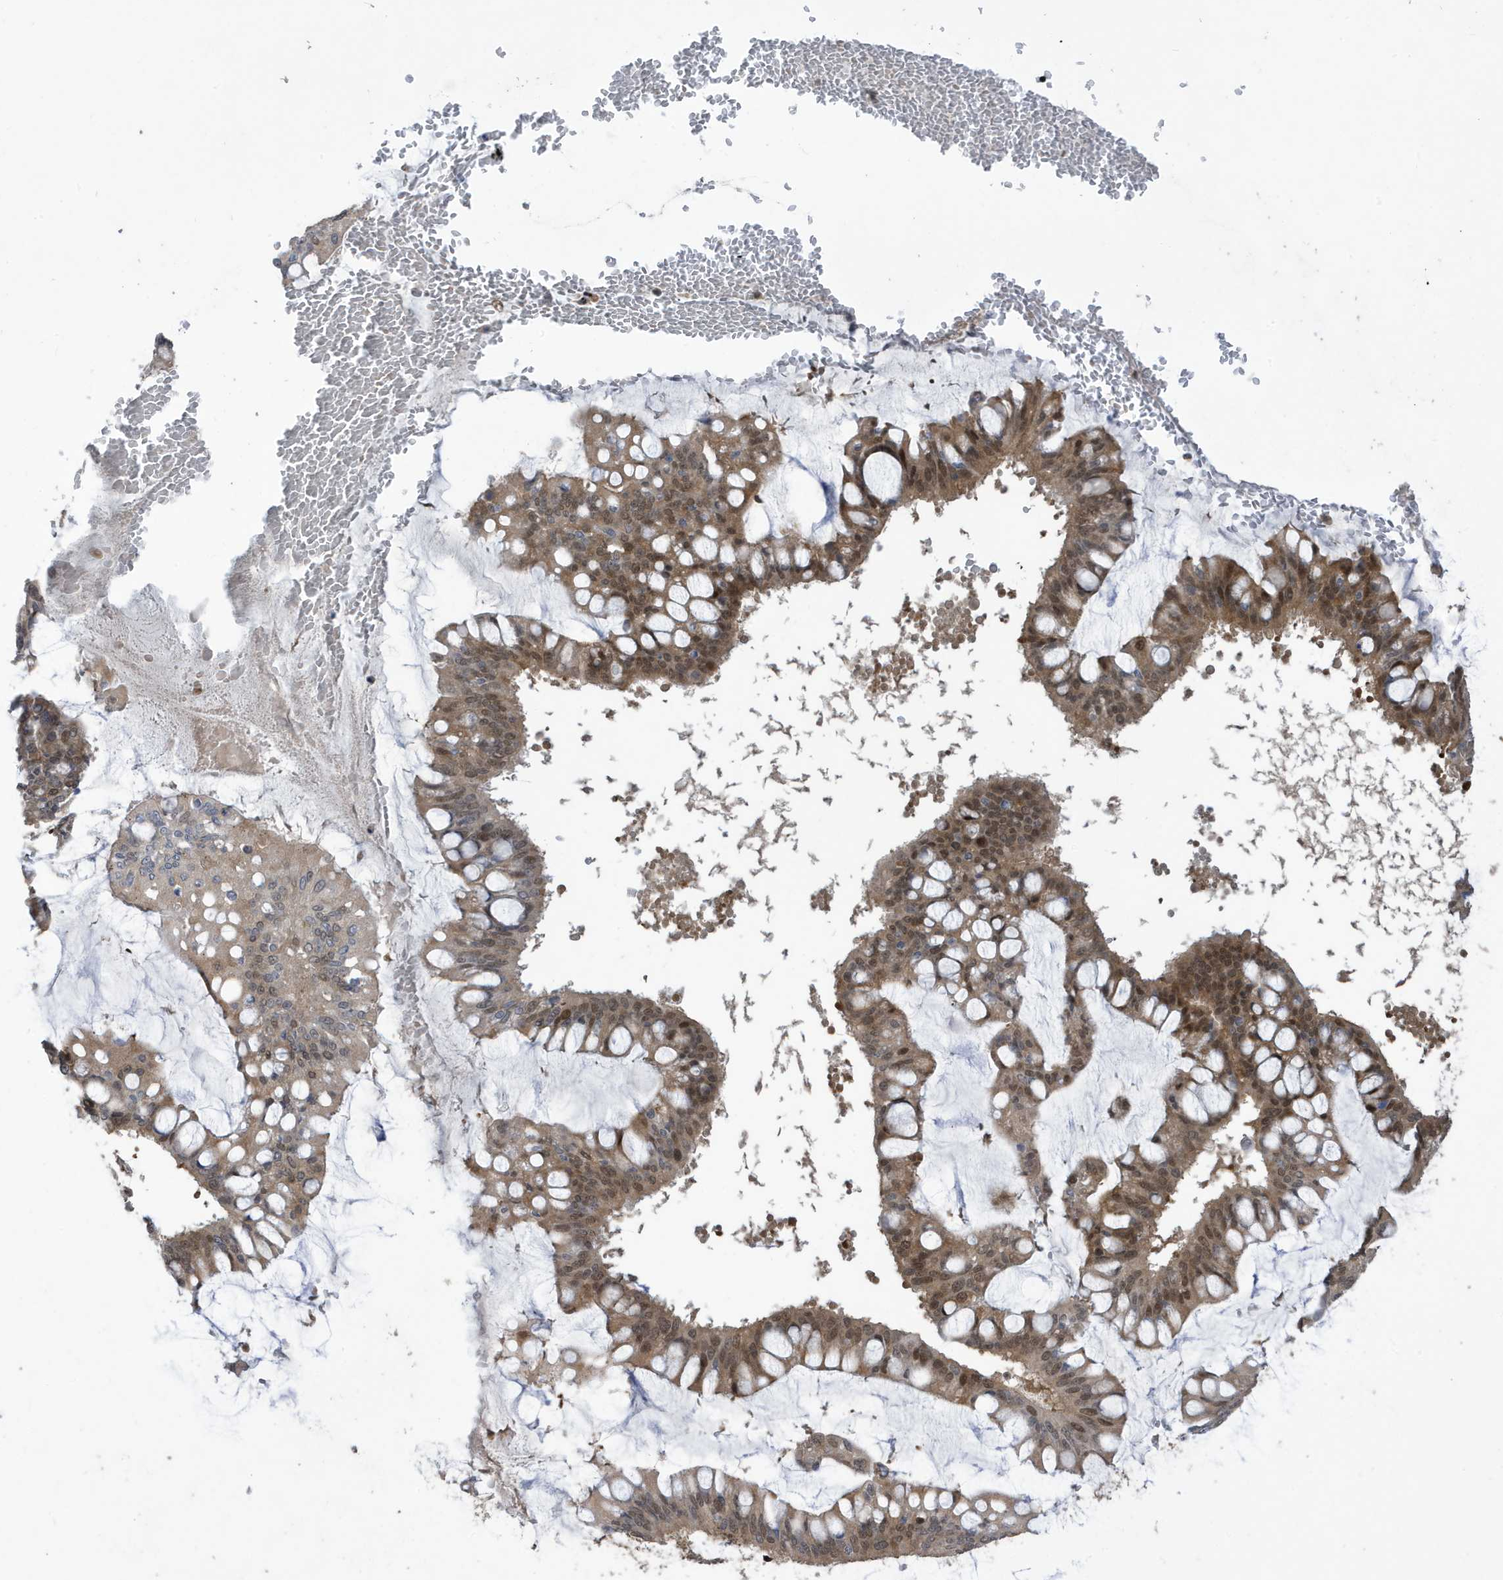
{"staining": {"intensity": "moderate", "quantity": "25%-75%", "location": "cytoplasmic/membranous,nuclear"}, "tissue": "ovarian cancer", "cell_type": "Tumor cells", "image_type": "cancer", "snomed": [{"axis": "morphology", "description": "Cystadenocarcinoma, mucinous, NOS"}, {"axis": "topography", "description": "Ovary"}], "caption": "Brown immunohistochemical staining in ovarian cancer (mucinous cystadenocarcinoma) shows moderate cytoplasmic/membranous and nuclear staining in about 25%-75% of tumor cells.", "gene": "UBQLN1", "patient": {"sex": "female", "age": 73}}